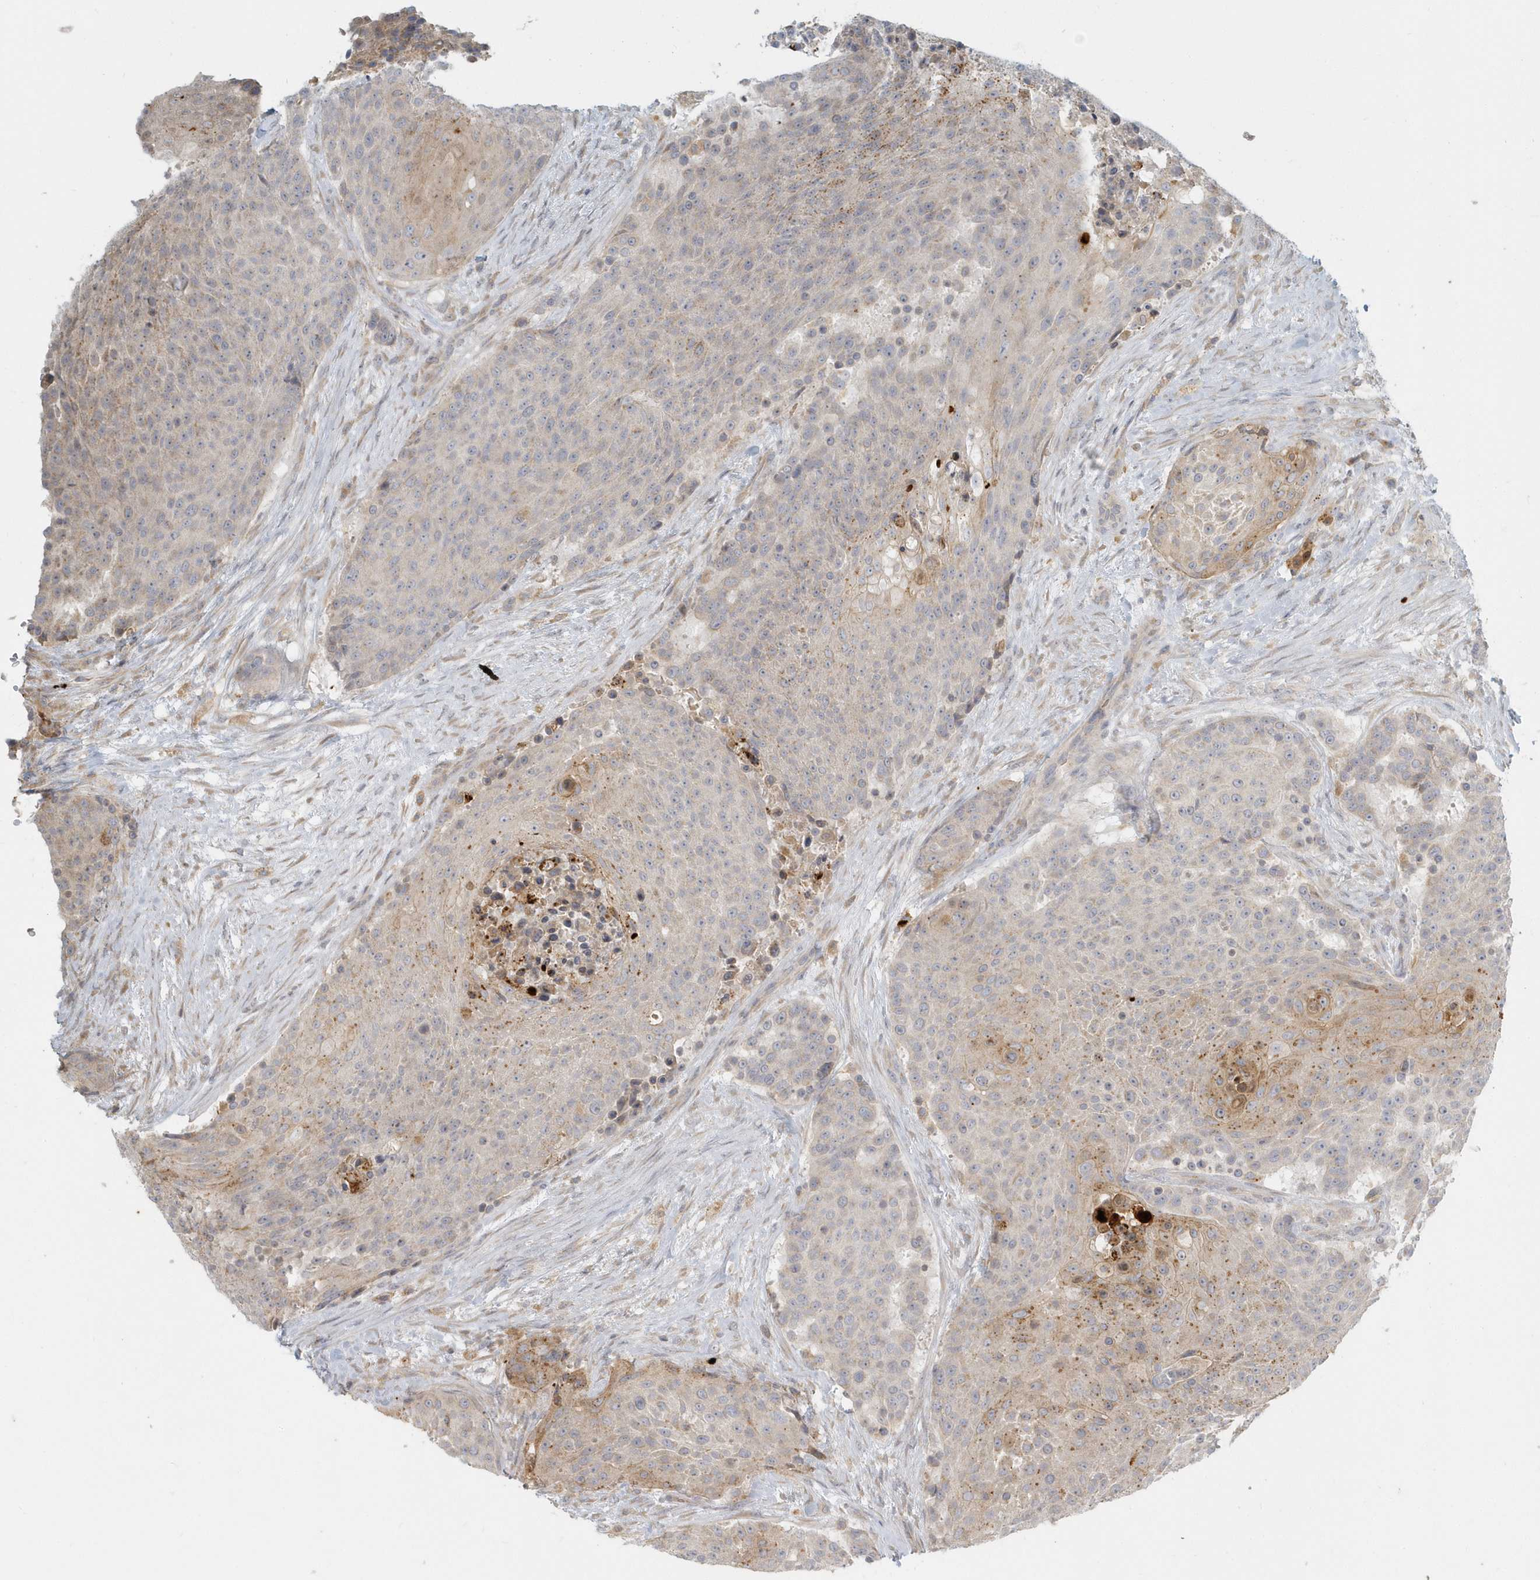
{"staining": {"intensity": "weak", "quantity": "<25%", "location": "cytoplasmic/membranous"}, "tissue": "urothelial cancer", "cell_type": "Tumor cells", "image_type": "cancer", "snomed": [{"axis": "morphology", "description": "Urothelial carcinoma, High grade"}, {"axis": "topography", "description": "Urinary bladder"}], "caption": "Immunohistochemical staining of human high-grade urothelial carcinoma reveals no significant expression in tumor cells. (DAB immunohistochemistry, high magnification).", "gene": "NAPB", "patient": {"sex": "female", "age": 63}}